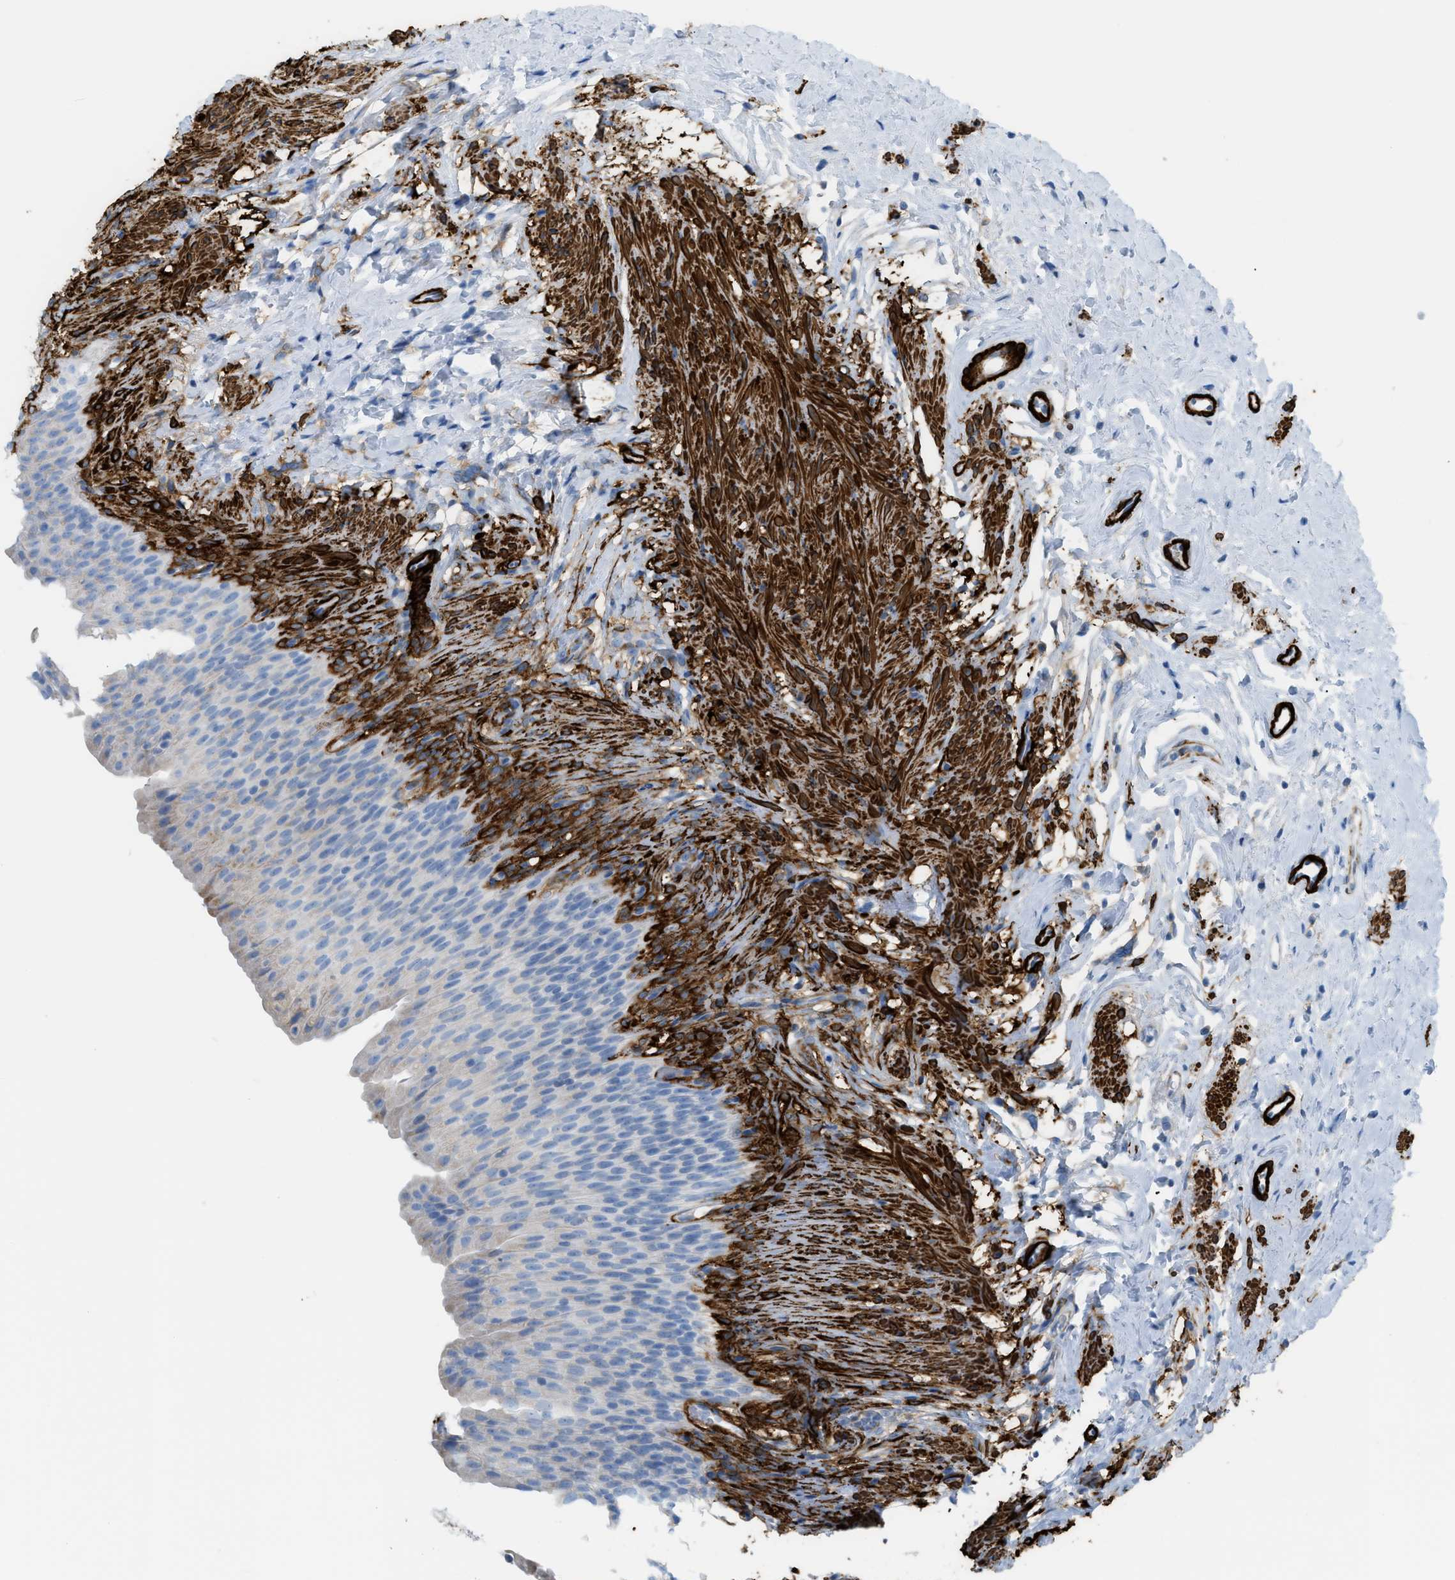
{"staining": {"intensity": "weak", "quantity": "<25%", "location": "cytoplasmic/membranous"}, "tissue": "urinary bladder", "cell_type": "Urothelial cells", "image_type": "normal", "snomed": [{"axis": "morphology", "description": "Normal tissue, NOS"}, {"axis": "topography", "description": "Urinary bladder"}], "caption": "Urothelial cells show no significant expression in benign urinary bladder. (DAB immunohistochemistry (IHC) with hematoxylin counter stain).", "gene": "MYH11", "patient": {"sex": "female", "age": 79}}